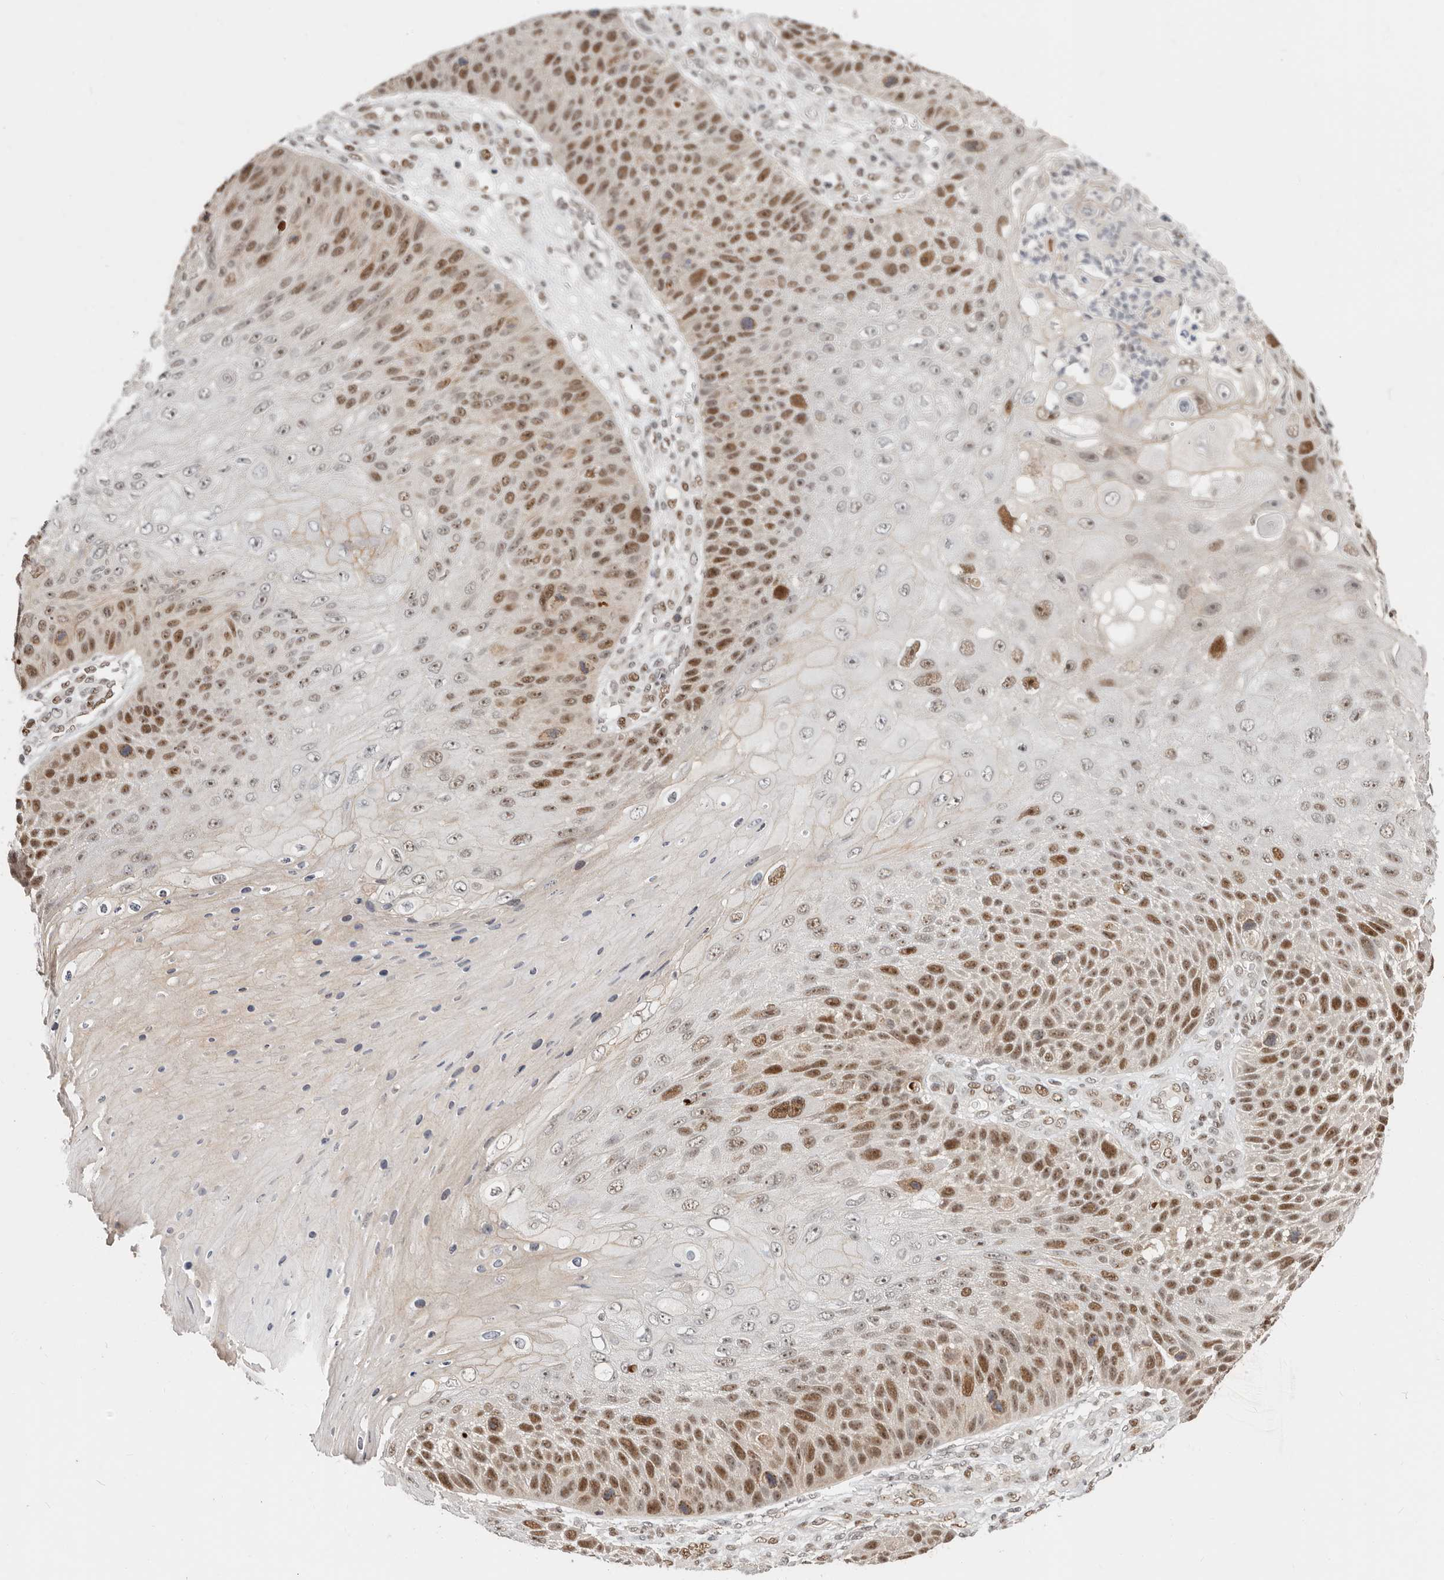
{"staining": {"intensity": "moderate", "quantity": "25%-75%", "location": "nuclear"}, "tissue": "skin cancer", "cell_type": "Tumor cells", "image_type": "cancer", "snomed": [{"axis": "morphology", "description": "Squamous cell carcinoma, NOS"}, {"axis": "topography", "description": "Skin"}], "caption": "This histopathology image shows immunohistochemistry staining of skin squamous cell carcinoma, with medium moderate nuclear positivity in approximately 25%-75% of tumor cells.", "gene": "RFC2", "patient": {"sex": "female", "age": 88}}